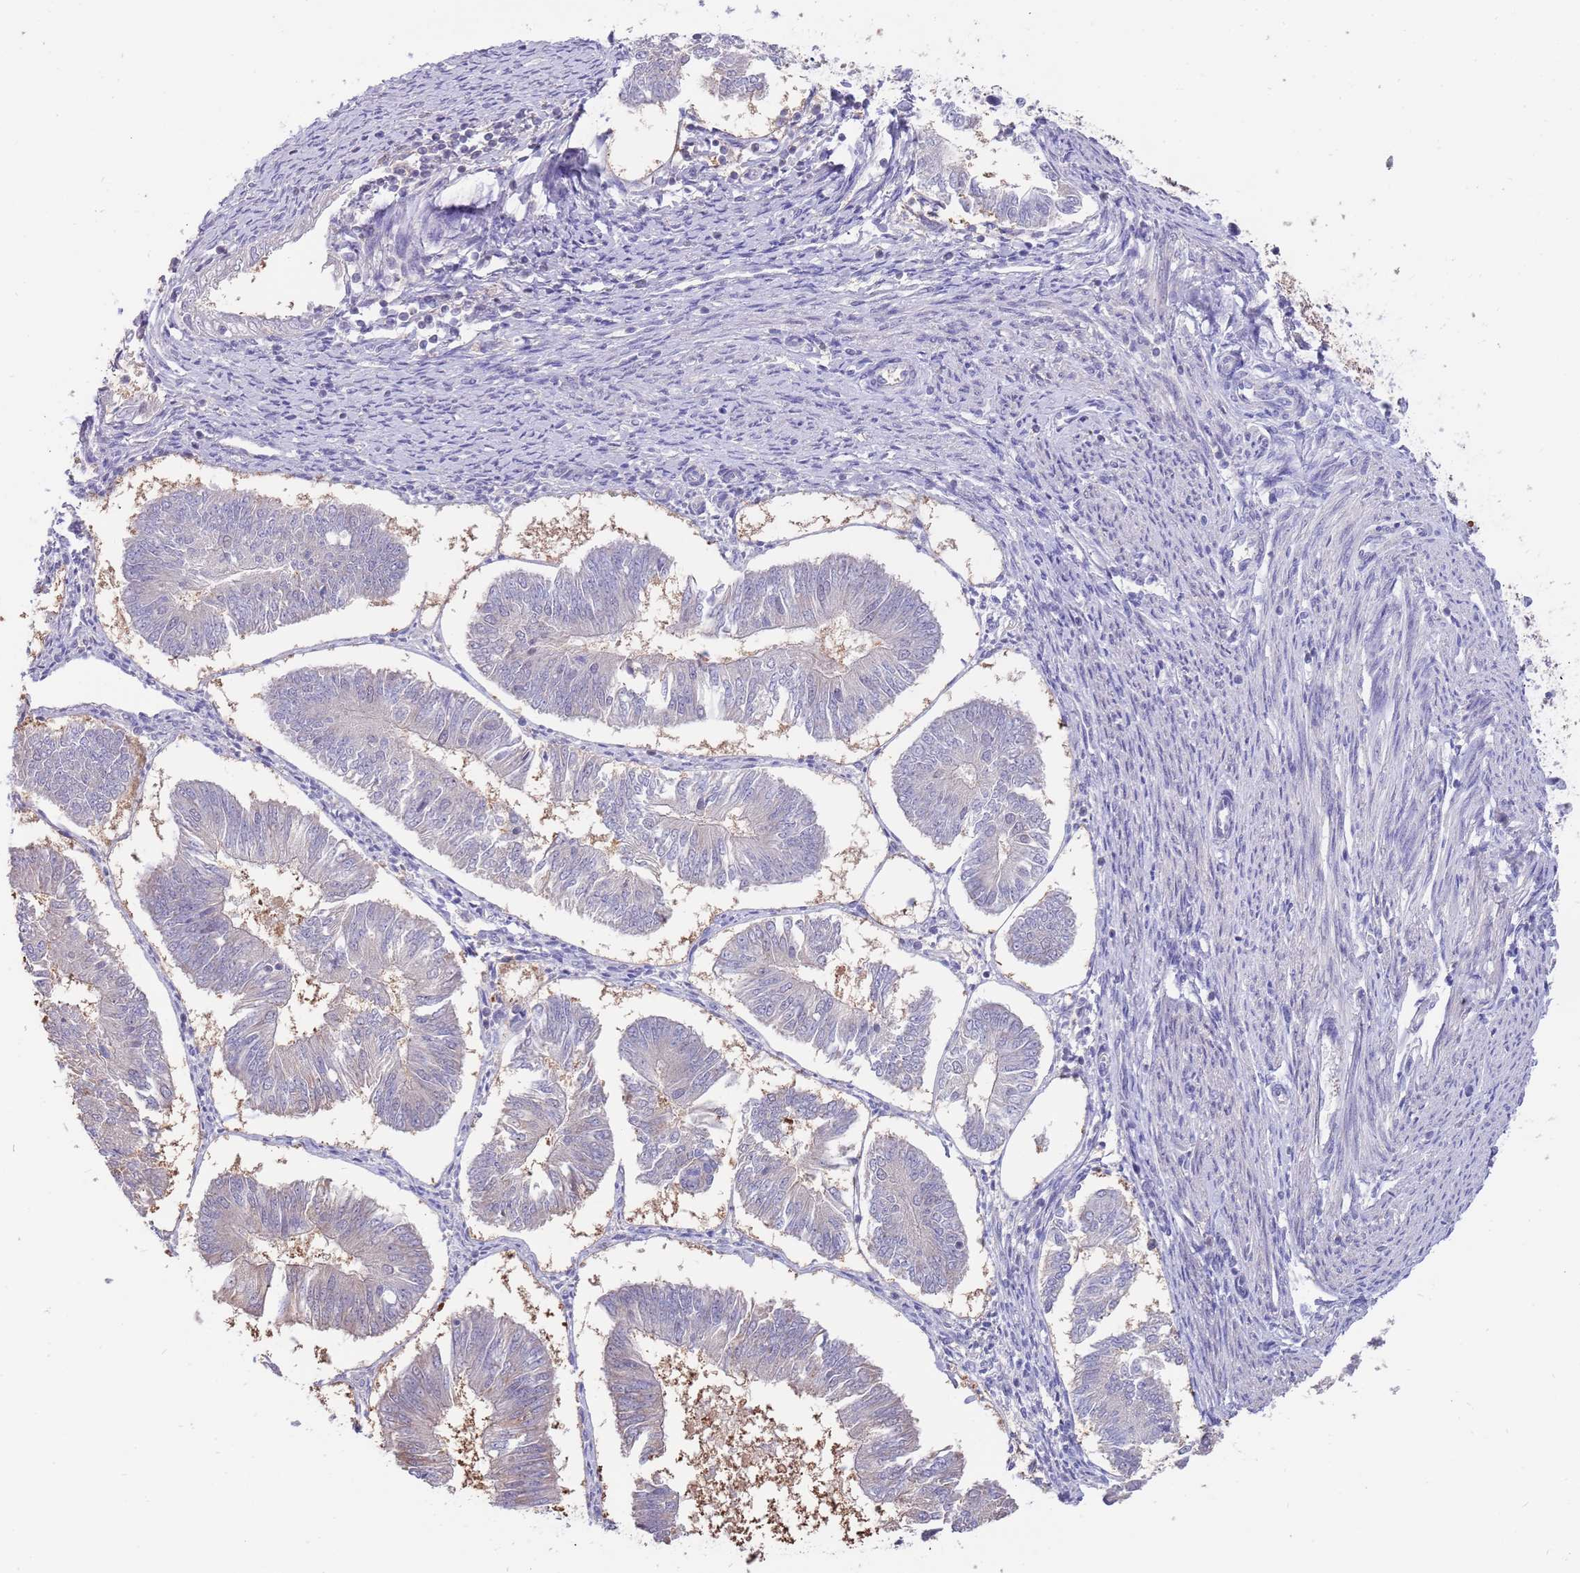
{"staining": {"intensity": "negative", "quantity": "none", "location": "none"}, "tissue": "endometrial cancer", "cell_type": "Tumor cells", "image_type": "cancer", "snomed": [{"axis": "morphology", "description": "Adenocarcinoma, NOS"}, {"axis": "topography", "description": "Endometrium"}], "caption": "IHC micrograph of neoplastic tissue: endometrial cancer stained with DAB shows no significant protein positivity in tumor cells. (DAB IHC with hematoxylin counter stain).", "gene": "AP5S1", "patient": {"sex": "female", "age": 58}}